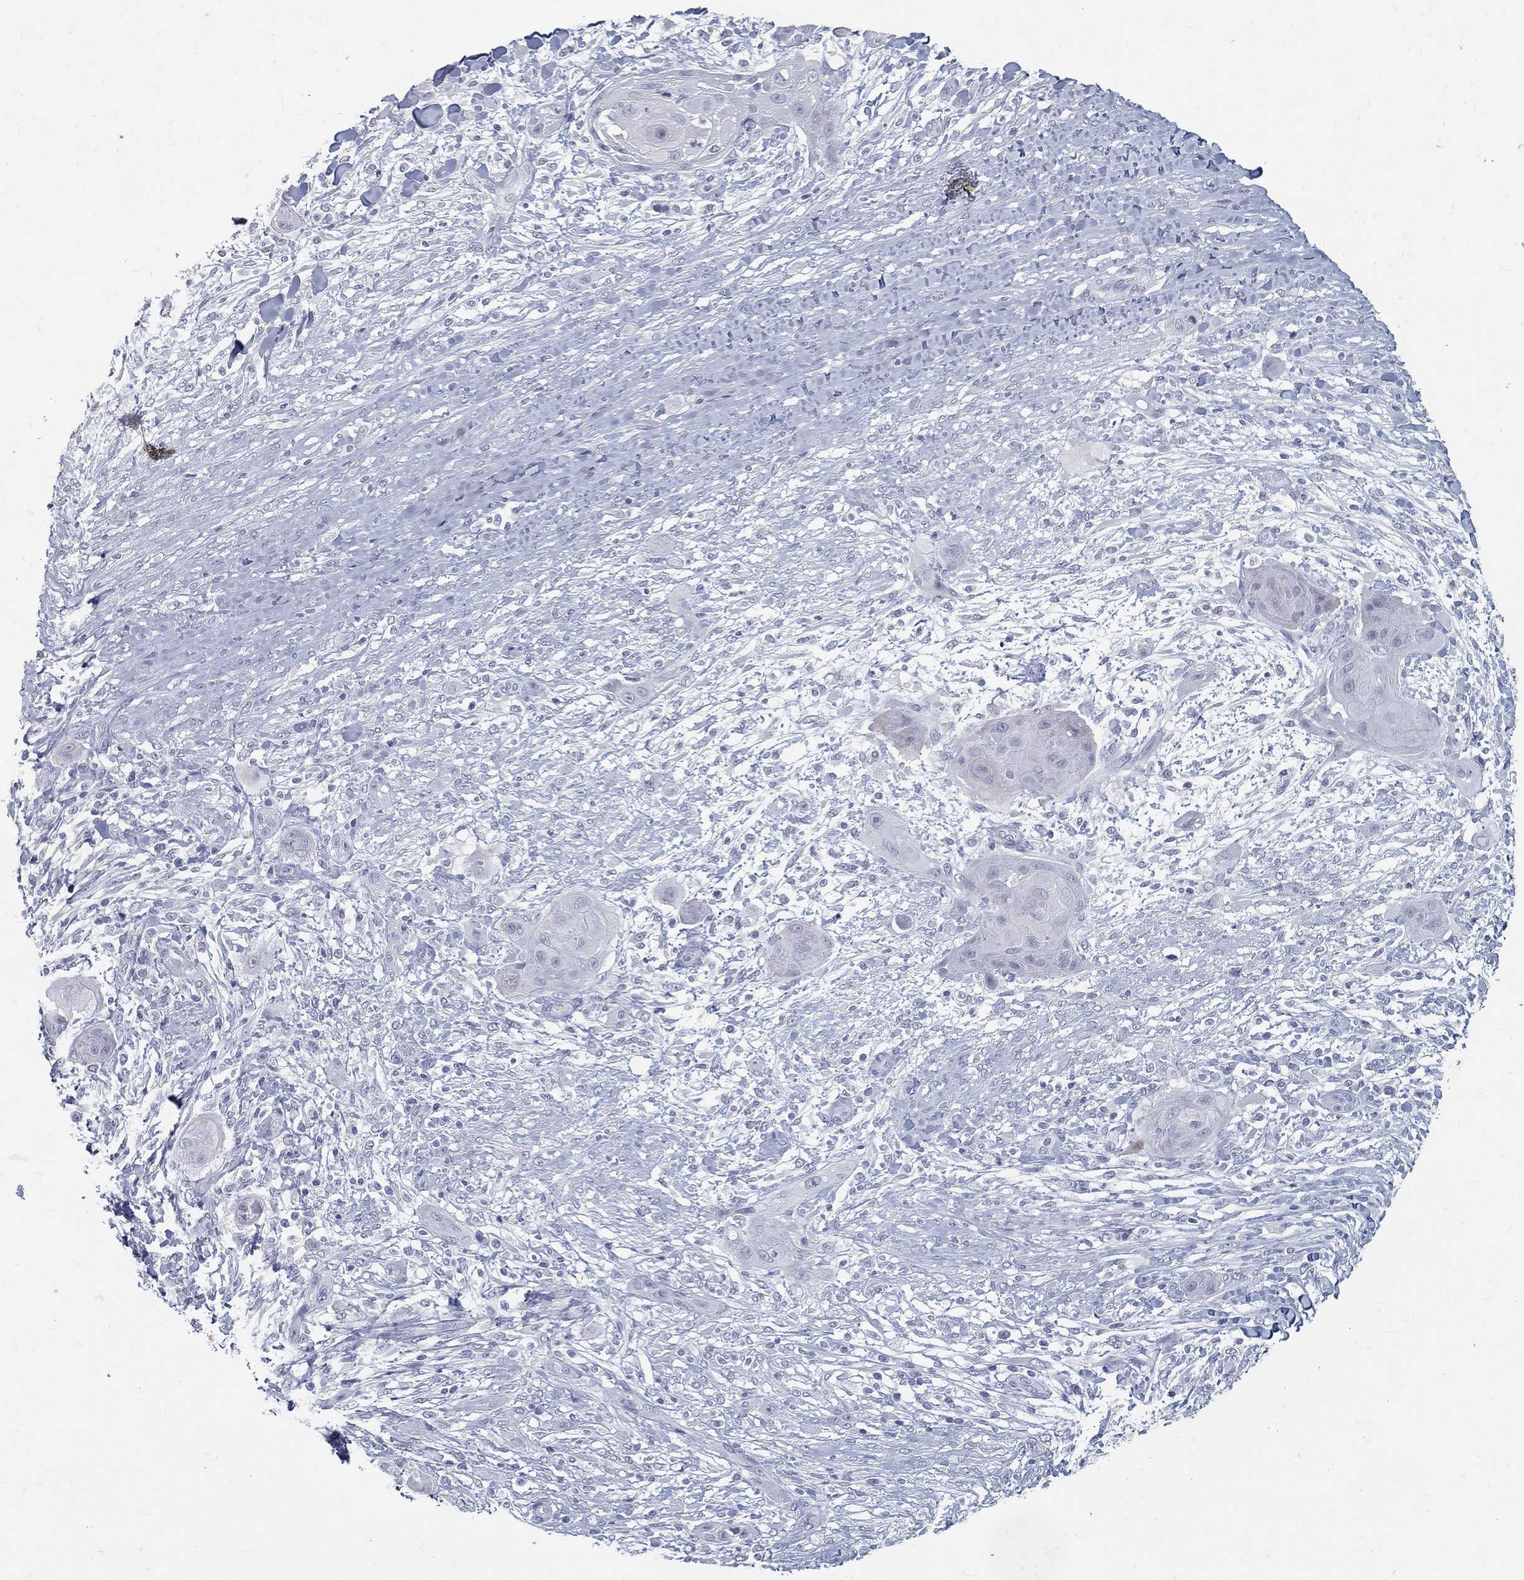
{"staining": {"intensity": "negative", "quantity": "none", "location": "none"}, "tissue": "skin cancer", "cell_type": "Tumor cells", "image_type": "cancer", "snomed": [{"axis": "morphology", "description": "Squamous cell carcinoma, NOS"}, {"axis": "topography", "description": "Skin"}], "caption": "IHC micrograph of neoplastic tissue: human skin cancer stained with DAB (3,3'-diaminobenzidine) demonstrates no significant protein expression in tumor cells.", "gene": "ACE2", "patient": {"sex": "male", "age": 62}}